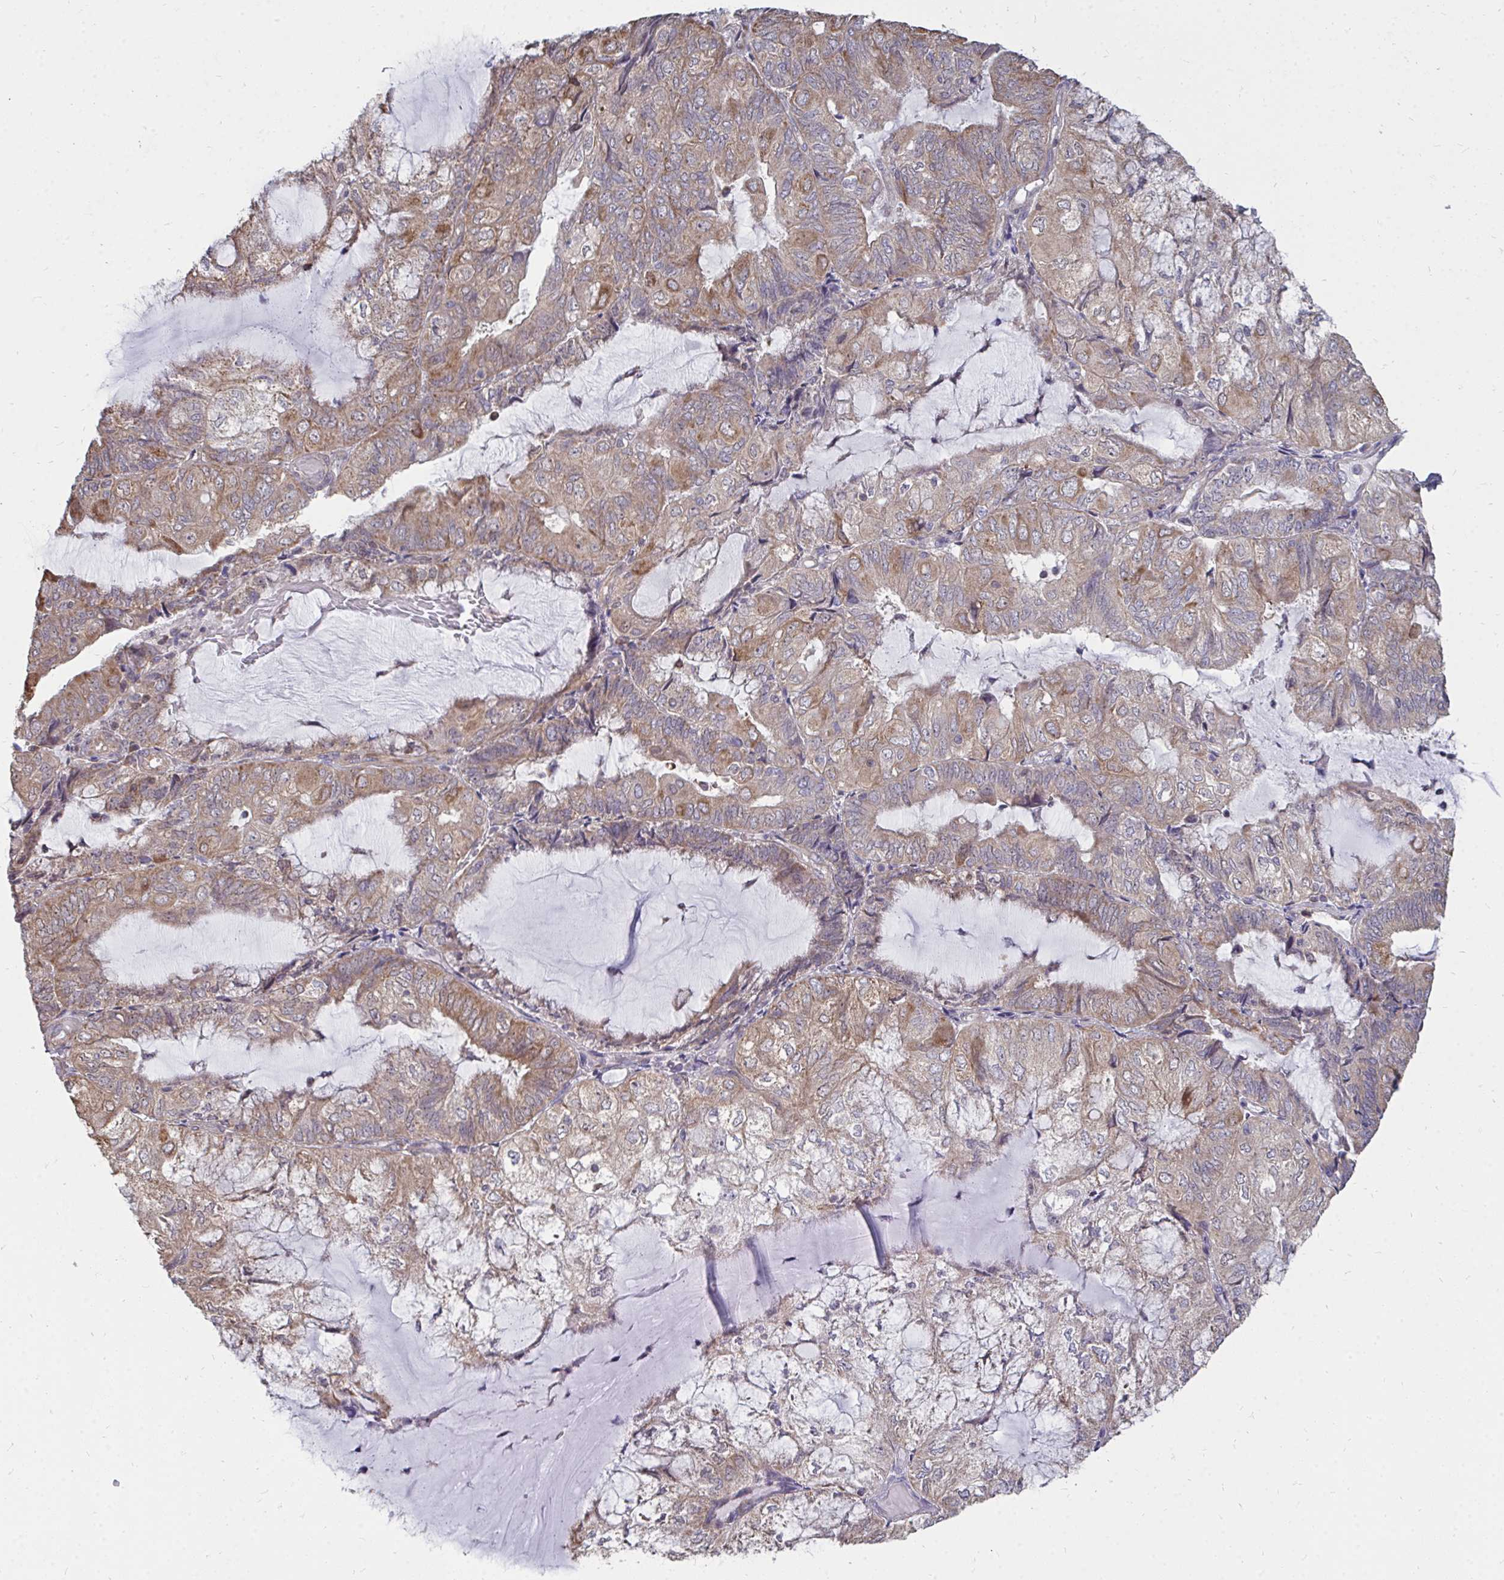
{"staining": {"intensity": "weak", "quantity": ">75%", "location": "cytoplasmic/membranous"}, "tissue": "endometrial cancer", "cell_type": "Tumor cells", "image_type": "cancer", "snomed": [{"axis": "morphology", "description": "Adenocarcinoma, NOS"}, {"axis": "topography", "description": "Endometrium"}], "caption": "Tumor cells display low levels of weak cytoplasmic/membranous expression in about >75% of cells in adenocarcinoma (endometrial).", "gene": "DNAJA2", "patient": {"sex": "female", "age": 81}}